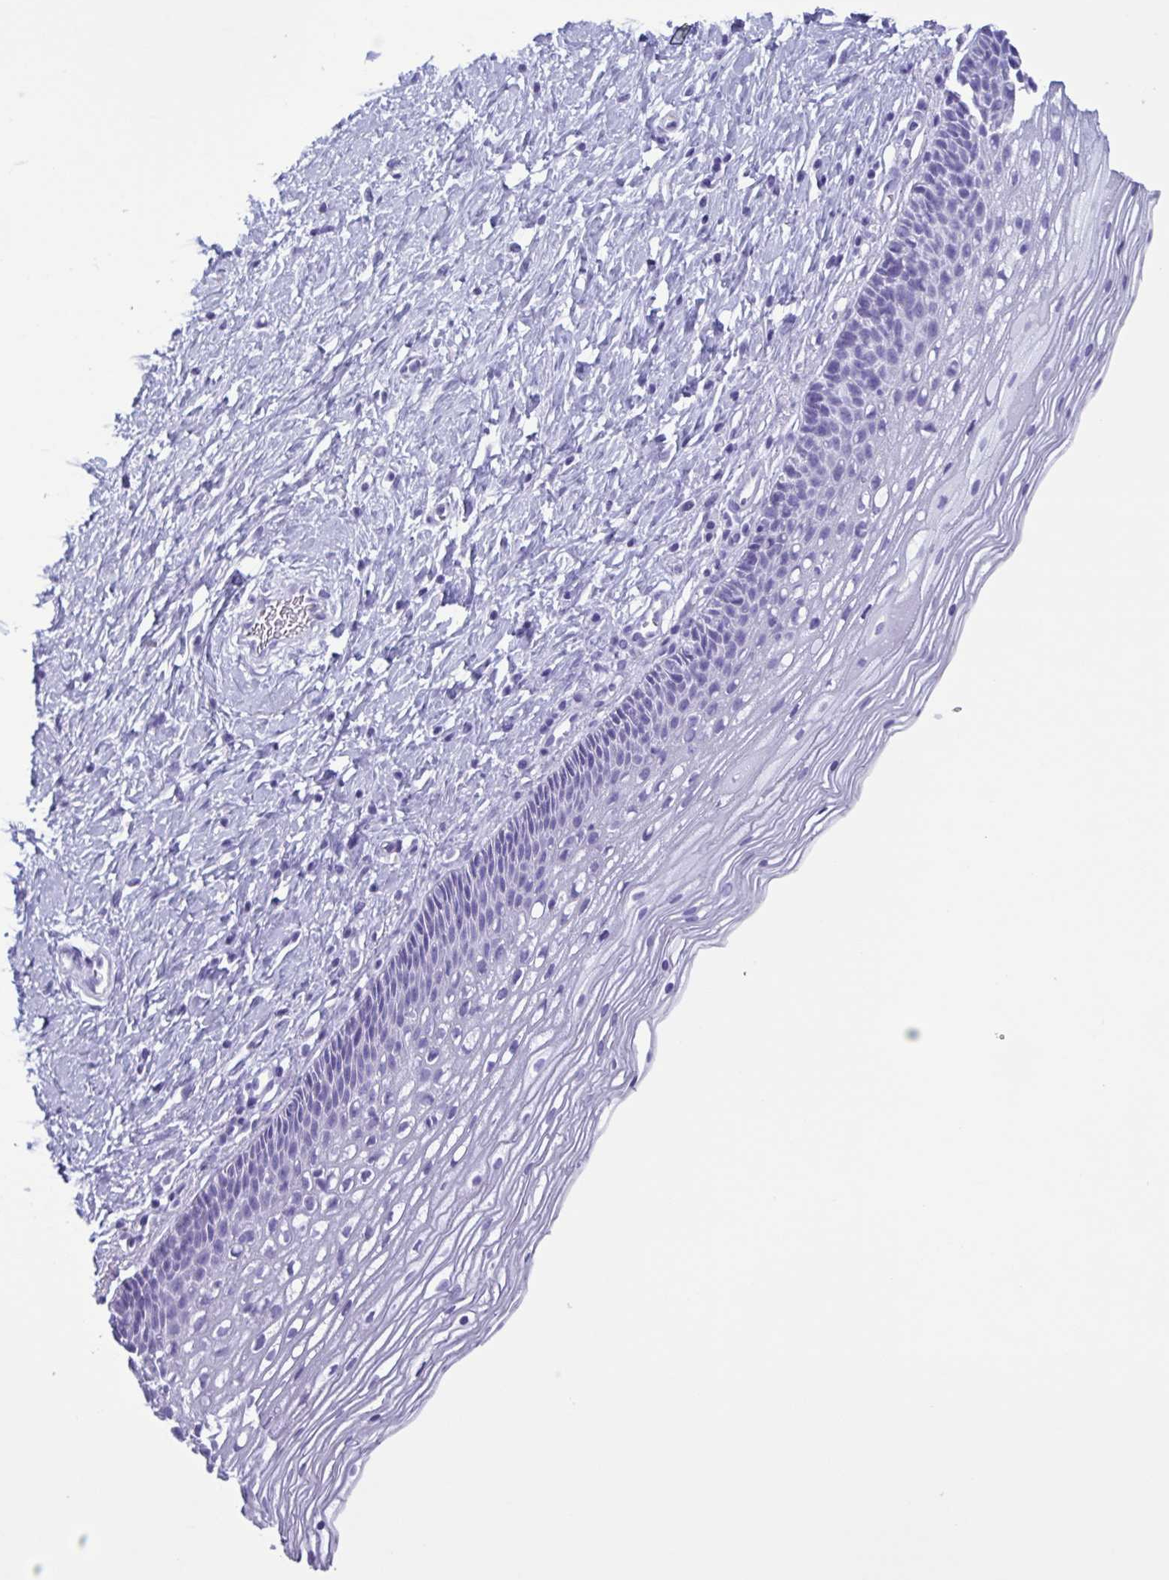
{"staining": {"intensity": "negative", "quantity": "none", "location": "none"}, "tissue": "cervix", "cell_type": "Glandular cells", "image_type": "normal", "snomed": [{"axis": "morphology", "description": "Normal tissue, NOS"}, {"axis": "topography", "description": "Cervix"}], "caption": "Immunohistochemistry photomicrograph of benign cervix stained for a protein (brown), which exhibits no positivity in glandular cells.", "gene": "LTF", "patient": {"sex": "female", "age": 34}}